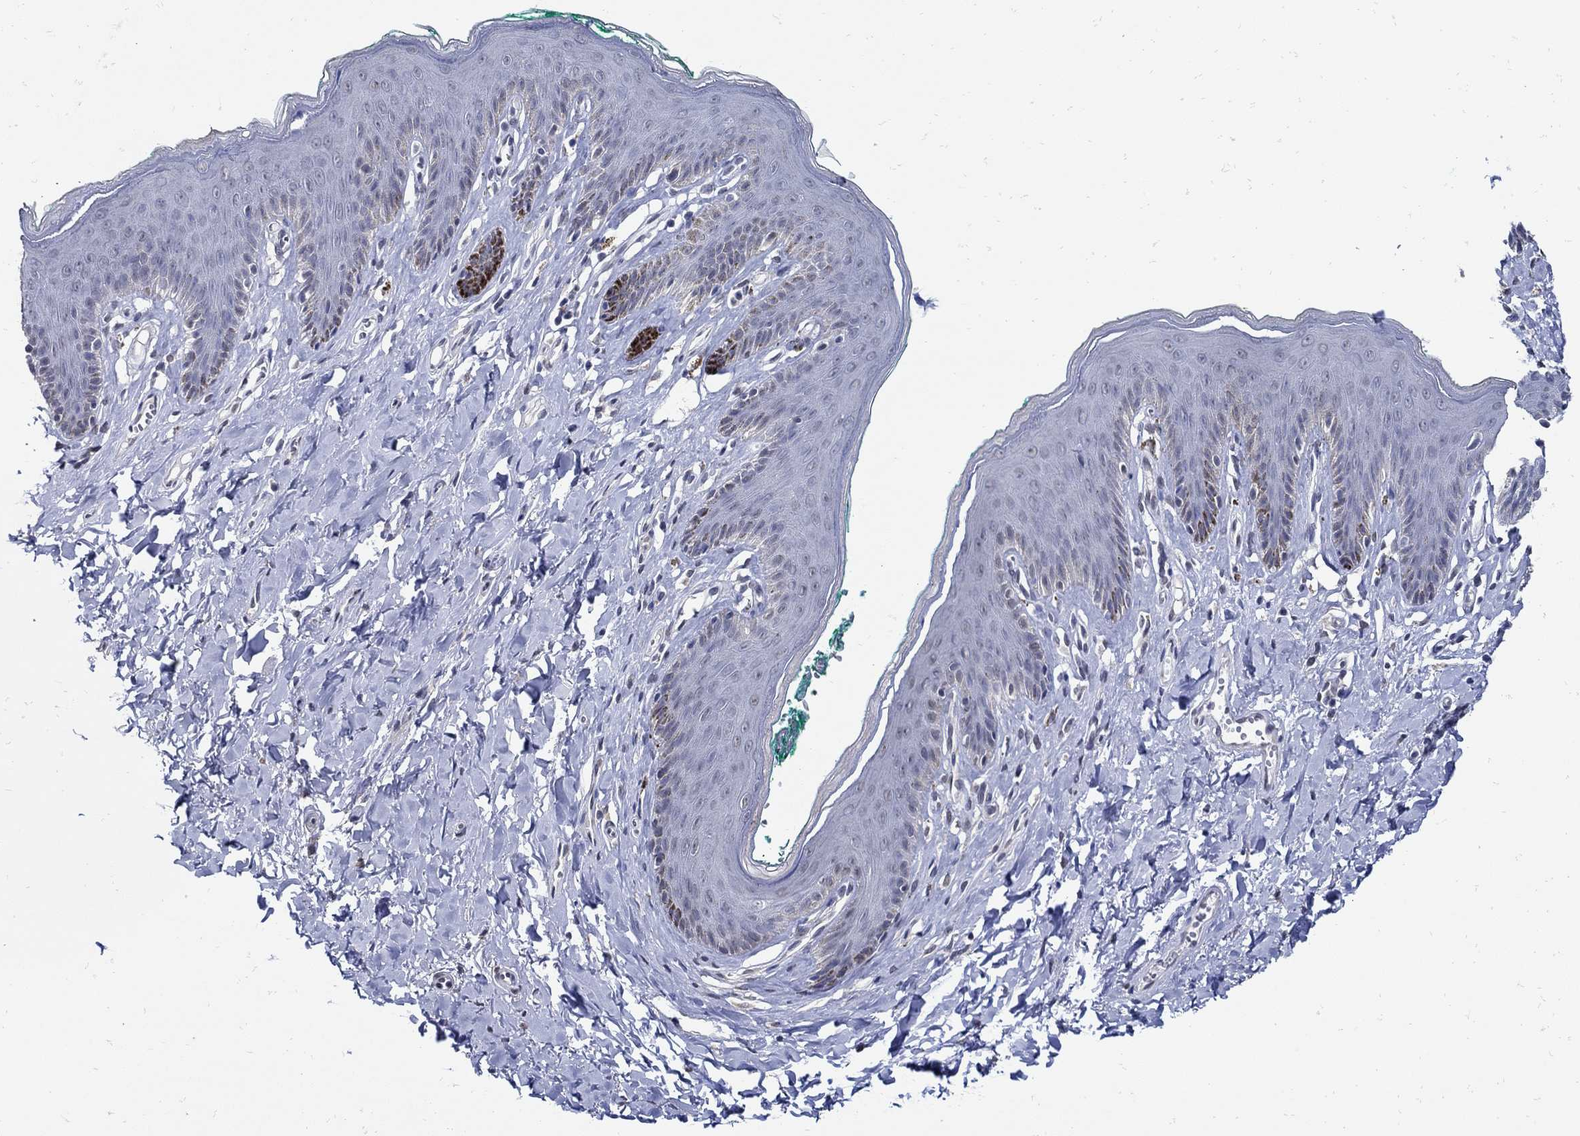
{"staining": {"intensity": "negative", "quantity": "none", "location": "none"}, "tissue": "skin", "cell_type": "Epidermal cells", "image_type": "normal", "snomed": [{"axis": "morphology", "description": "Normal tissue, NOS"}, {"axis": "topography", "description": "Vulva"}], "caption": "Immunohistochemistry of normal human skin displays no positivity in epidermal cells. (Immunohistochemistry (ihc), brightfield microscopy, high magnification).", "gene": "KCNN3", "patient": {"sex": "female", "age": 66}}